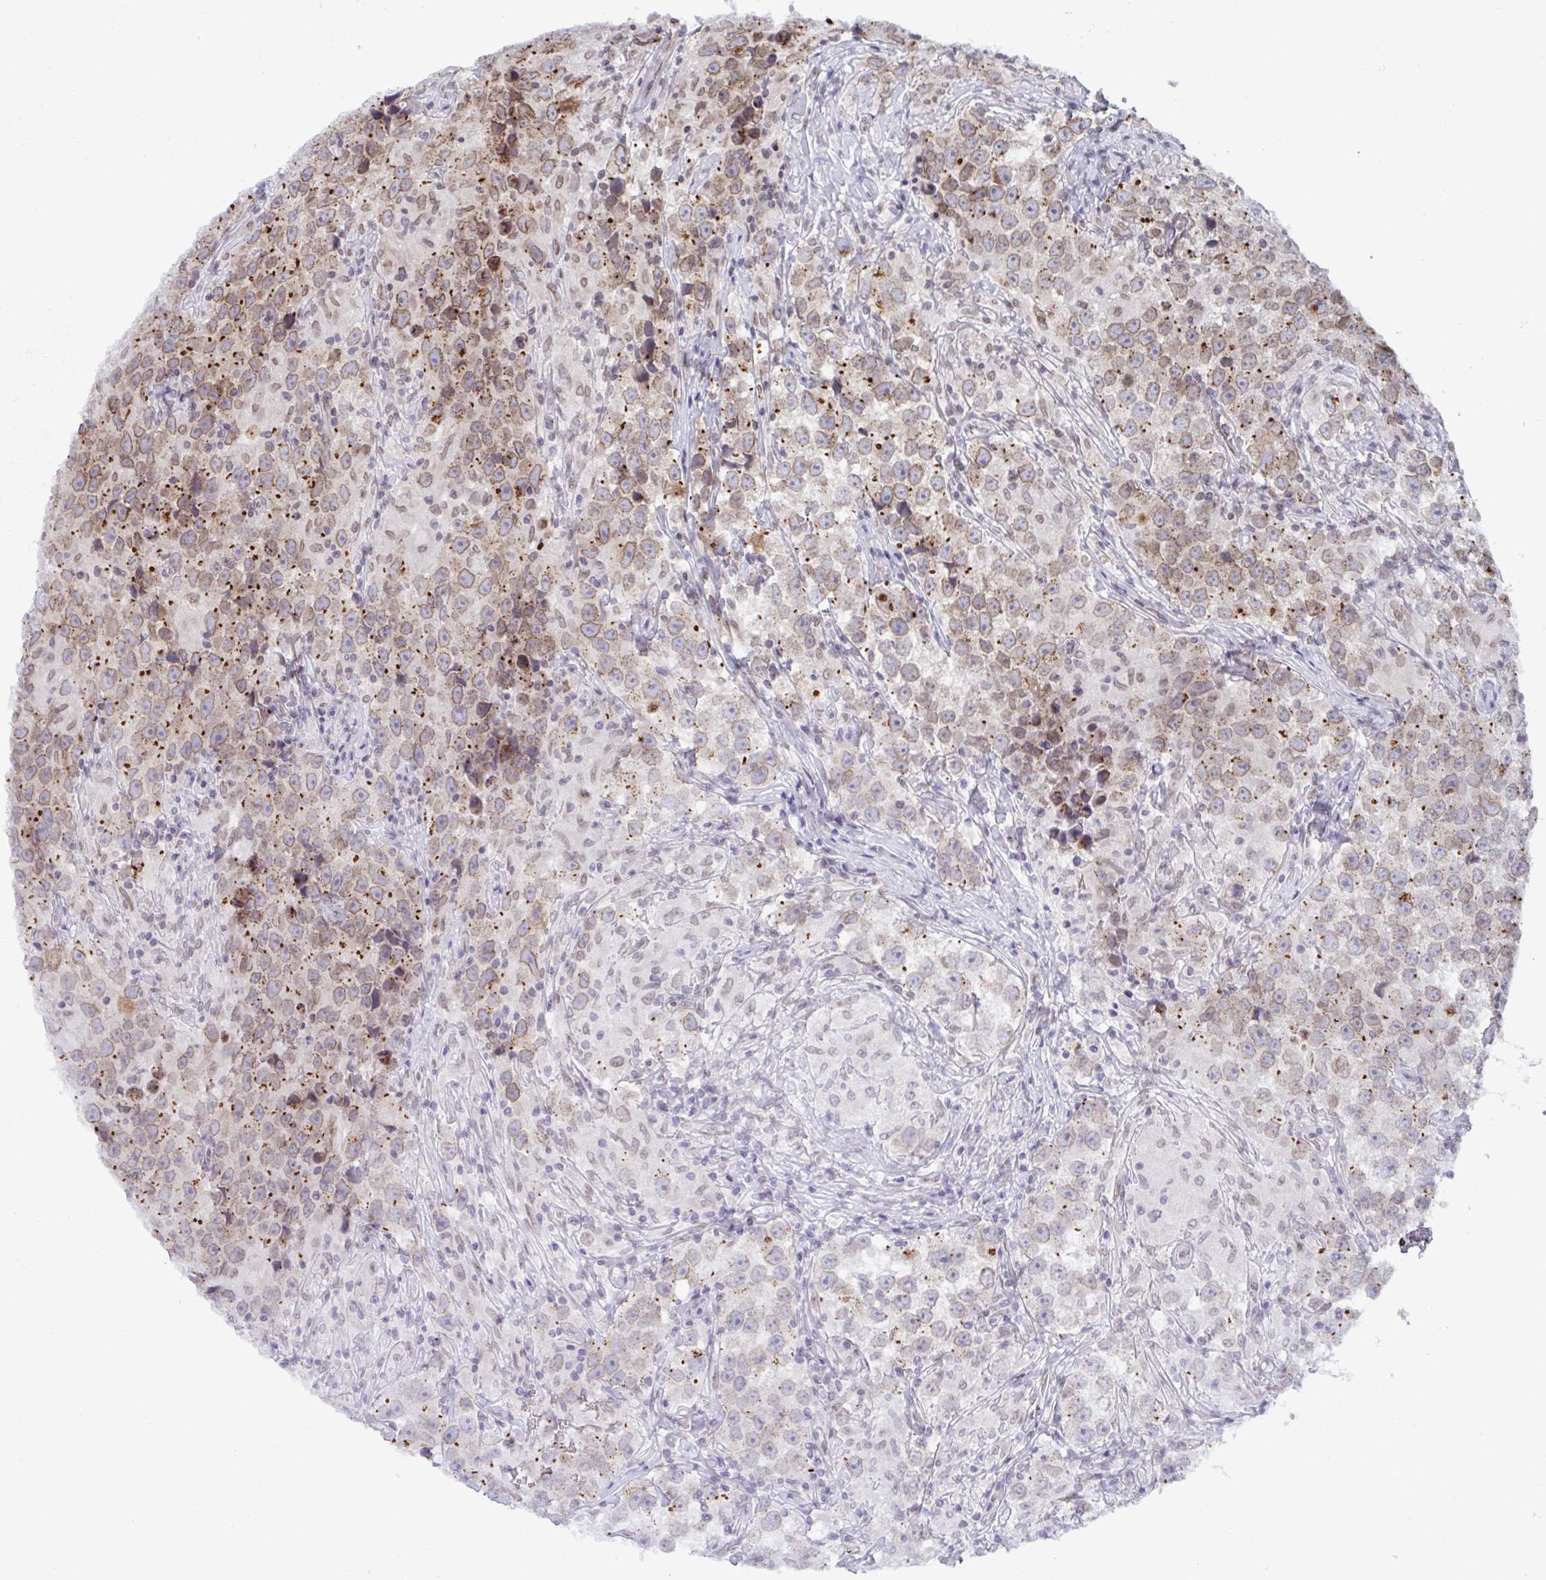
{"staining": {"intensity": "moderate", "quantity": "25%-75%", "location": "cytoplasmic/membranous,nuclear"}, "tissue": "testis cancer", "cell_type": "Tumor cells", "image_type": "cancer", "snomed": [{"axis": "morphology", "description": "Seminoma, NOS"}, {"axis": "topography", "description": "Testis"}], "caption": "Protein staining displays moderate cytoplasmic/membranous and nuclear expression in approximately 25%-75% of tumor cells in testis seminoma. (Brightfield microscopy of DAB IHC at high magnification).", "gene": "RANBP2", "patient": {"sex": "male", "age": 46}}